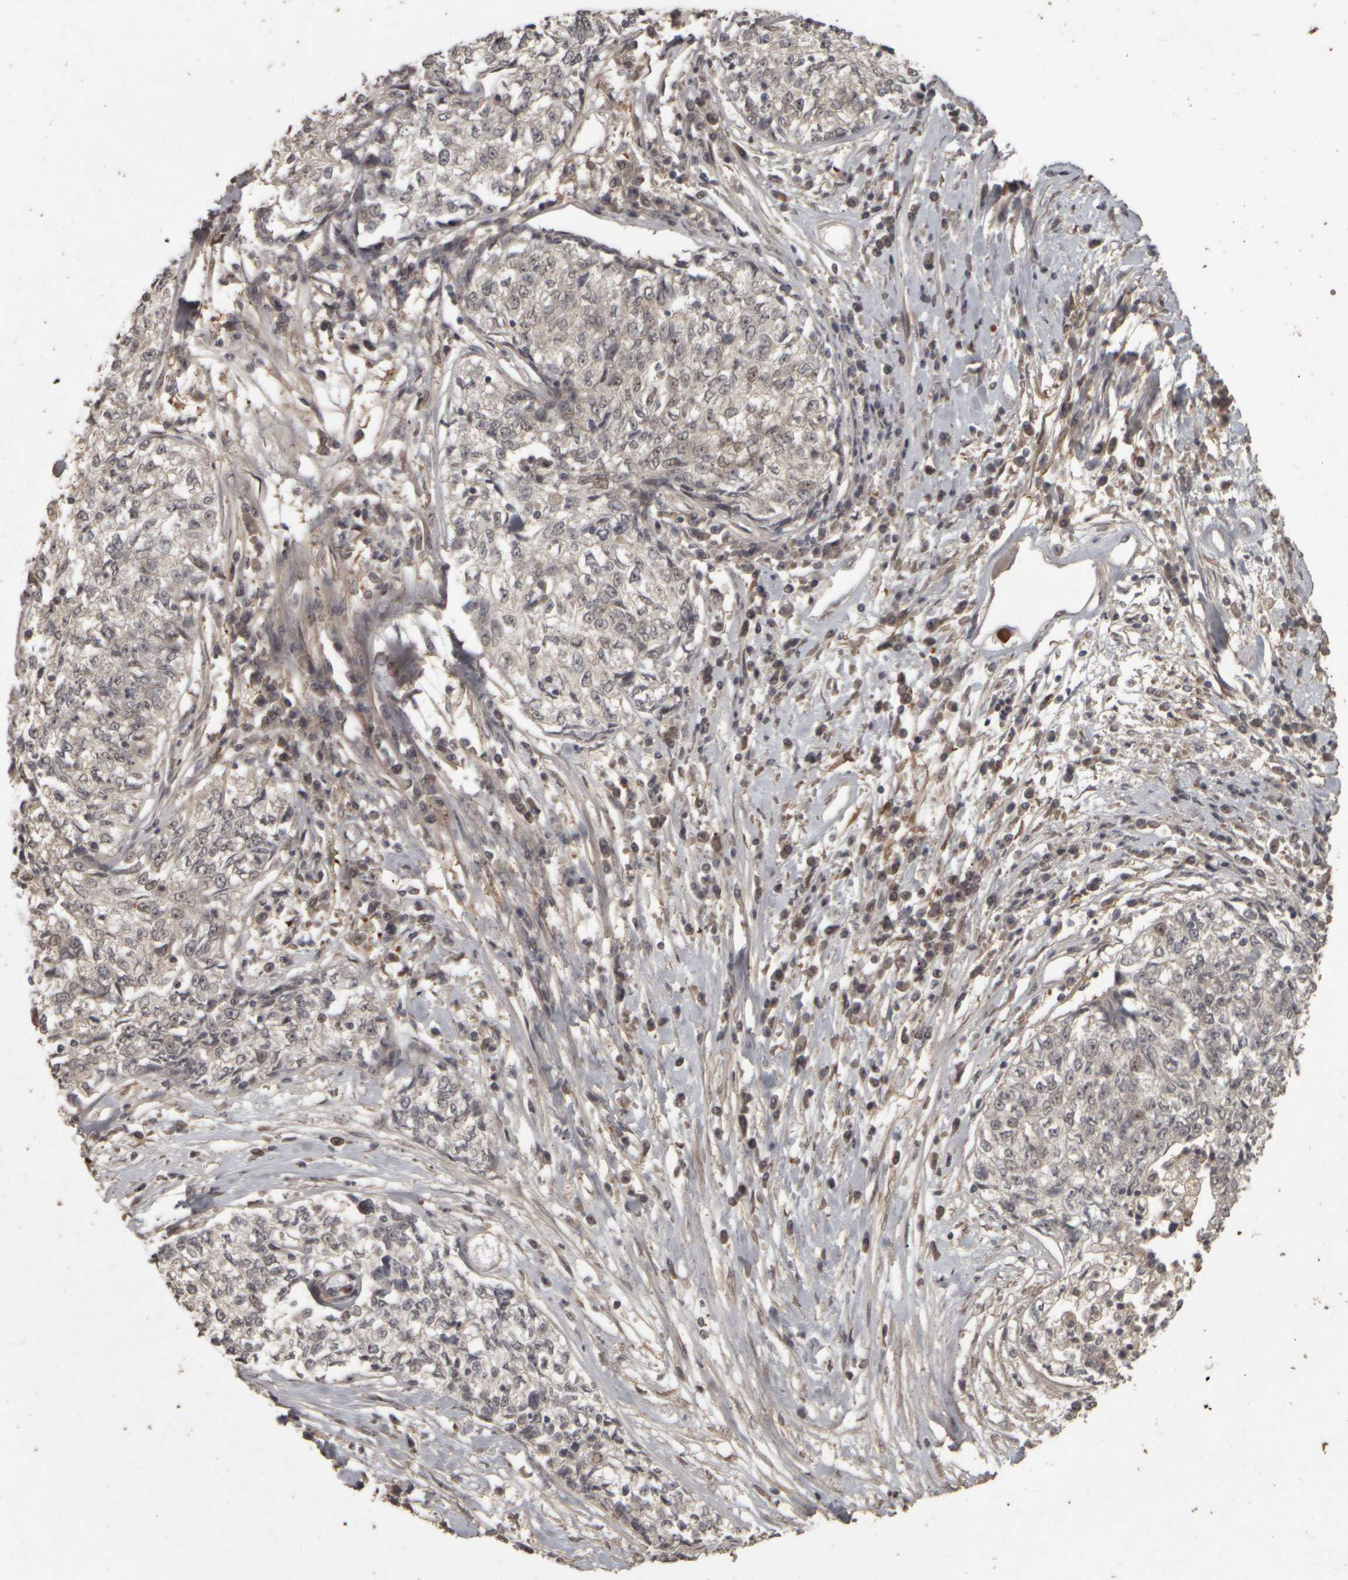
{"staining": {"intensity": "negative", "quantity": "none", "location": "none"}, "tissue": "cervical cancer", "cell_type": "Tumor cells", "image_type": "cancer", "snomed": [{"axis": "morphology", "description": "Squamous cell carcinoma, NOS"}, {"axis": "topography", "description": "Cervix"}], "caption": "Immunohistochemistry (IHC) of squamous cell carcinoma (cervical) reveals no expression in tumor cells.", "gene": "ACO1", "patient": {"sex": "female", "age": 57}}